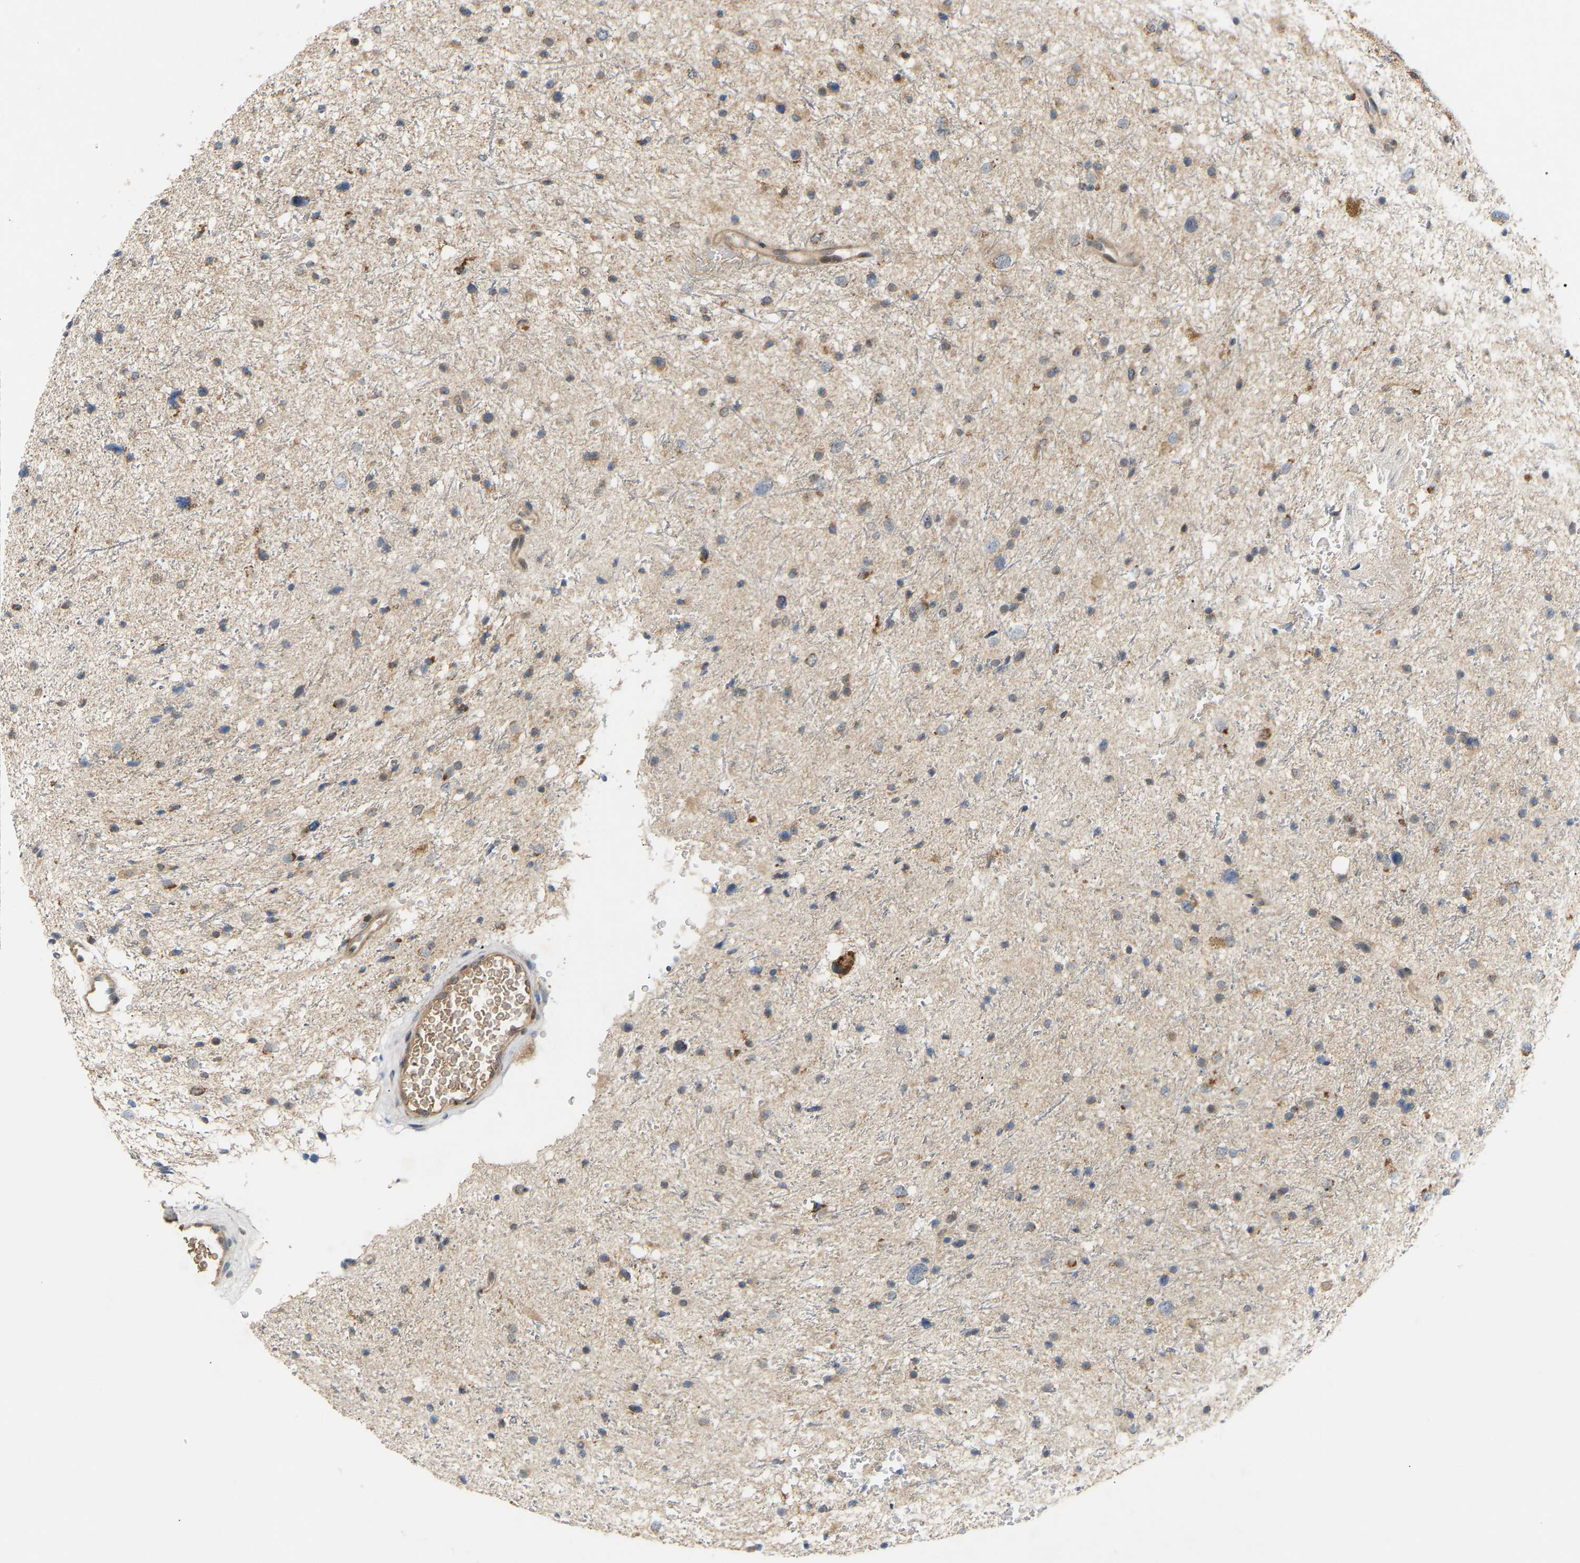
{"staining": {"intensity": "weak", "quantity": "<25%", "location": "cytoplasmic/membranous"}, "tissue": "glioma", "cell_type": "Tumor cells", "image_type": "cancer", "snomed": [{"axis": "morphology", "description": "Glioma, malignant, Low grade"}, {"axis": "topography", "description": "Brain"}], "caption": "Low-grade glioma (malignant) was stained to show a protein in brown. There is no significant expression in tumor cells.", "gene": "PTCD1", "patient": {"sex": "female", "age": 37}}